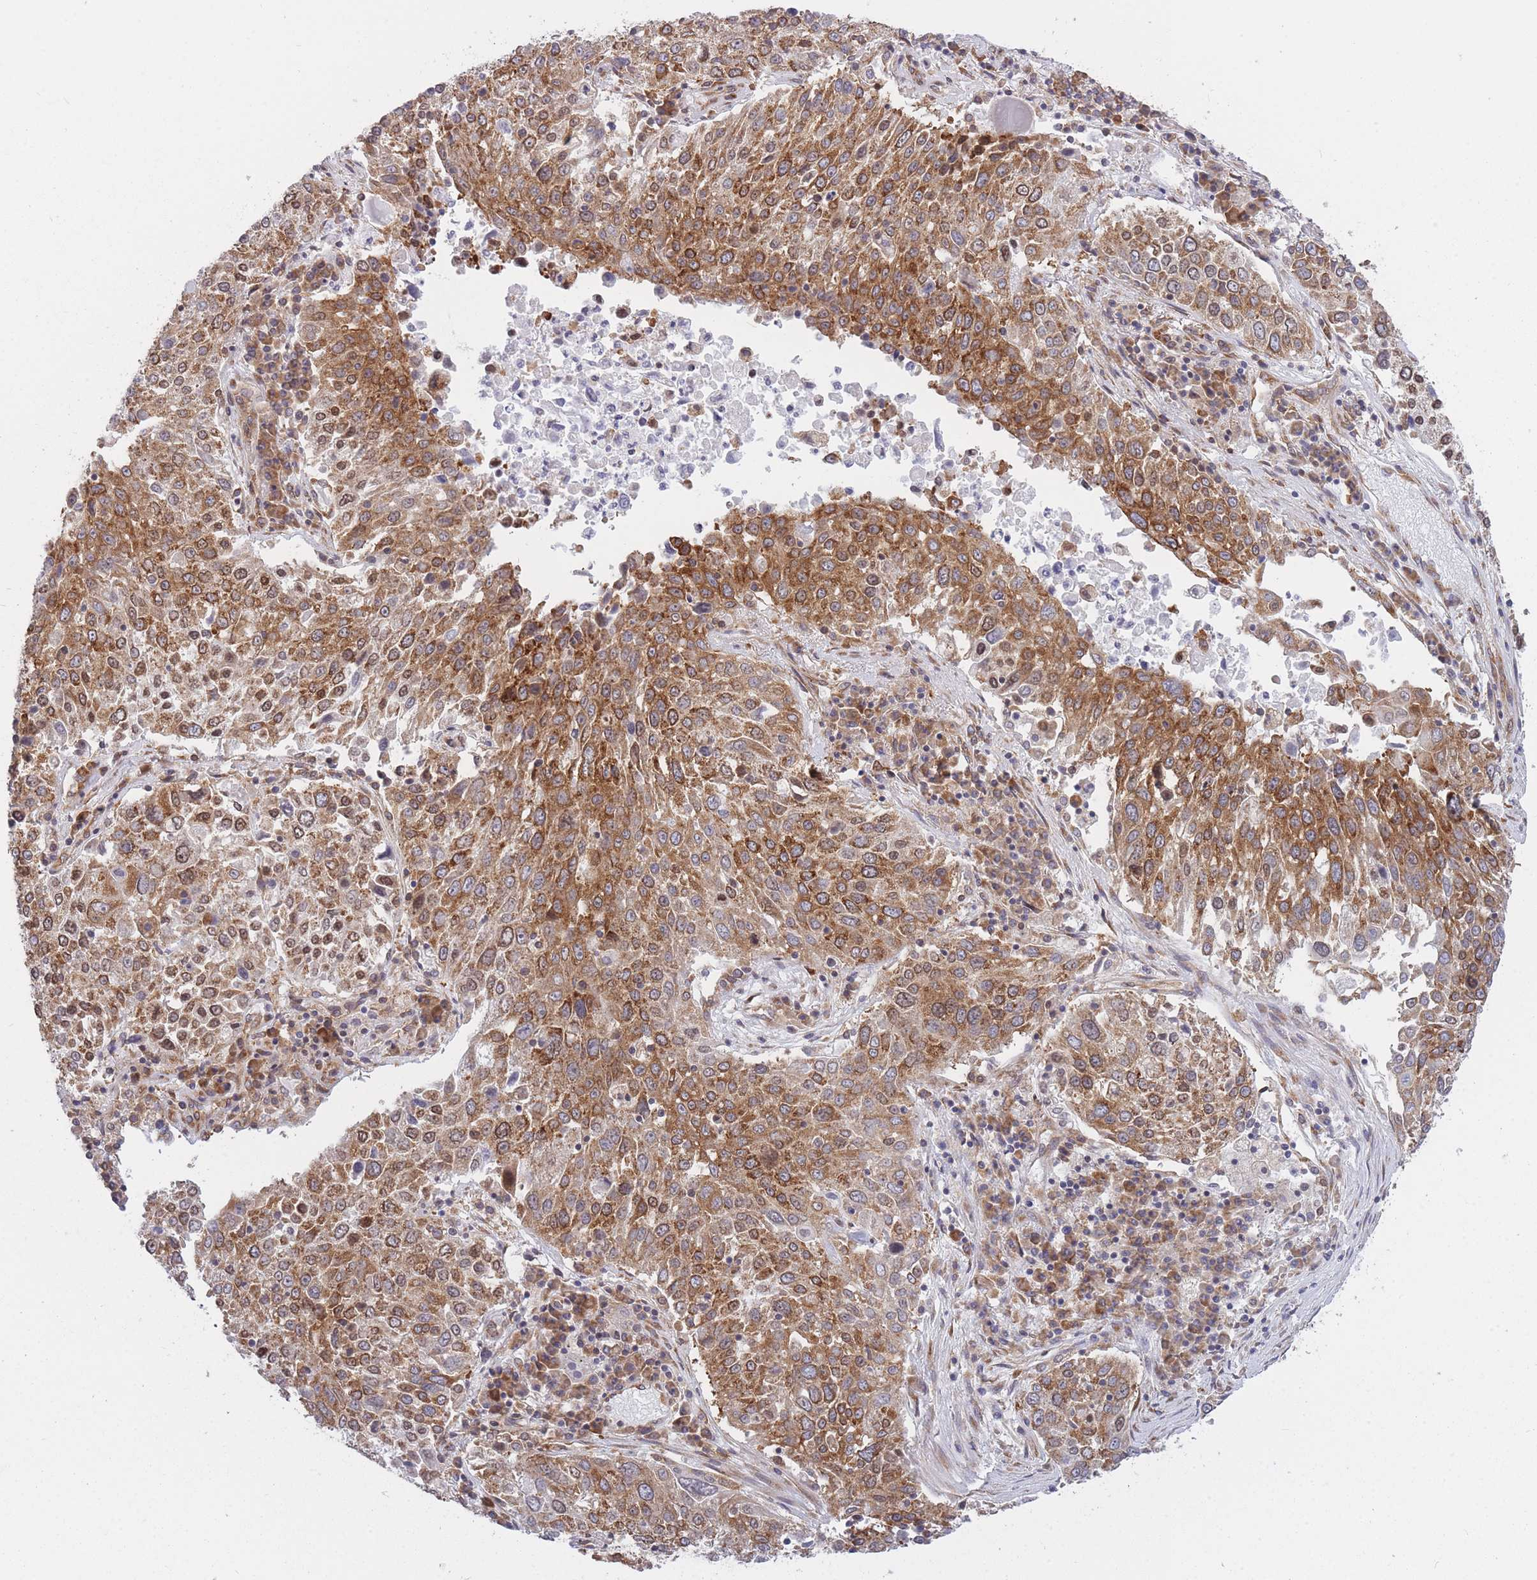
{"staining": {"intensity": "moderate", "quantity": ">75%", "location": "cytoplasmic/membranous"}, "tissue": "lung cancer", "cell_type": "Tumor cells", "image_type": "cancer", "snomed": [{"axis": "morphology", "description": "Squamous cell carcinoma, NOS"}, {"axis": "topography", "description": "Lung"}], "caption": "Tumor cells exhibit medium levels of moderate cytoplasmic/membranous positivity in about >75% of cells in lung squamous cell carcinoma.", "gene": "CCDC124", "patient": {"sex": "male", "age": 65}}